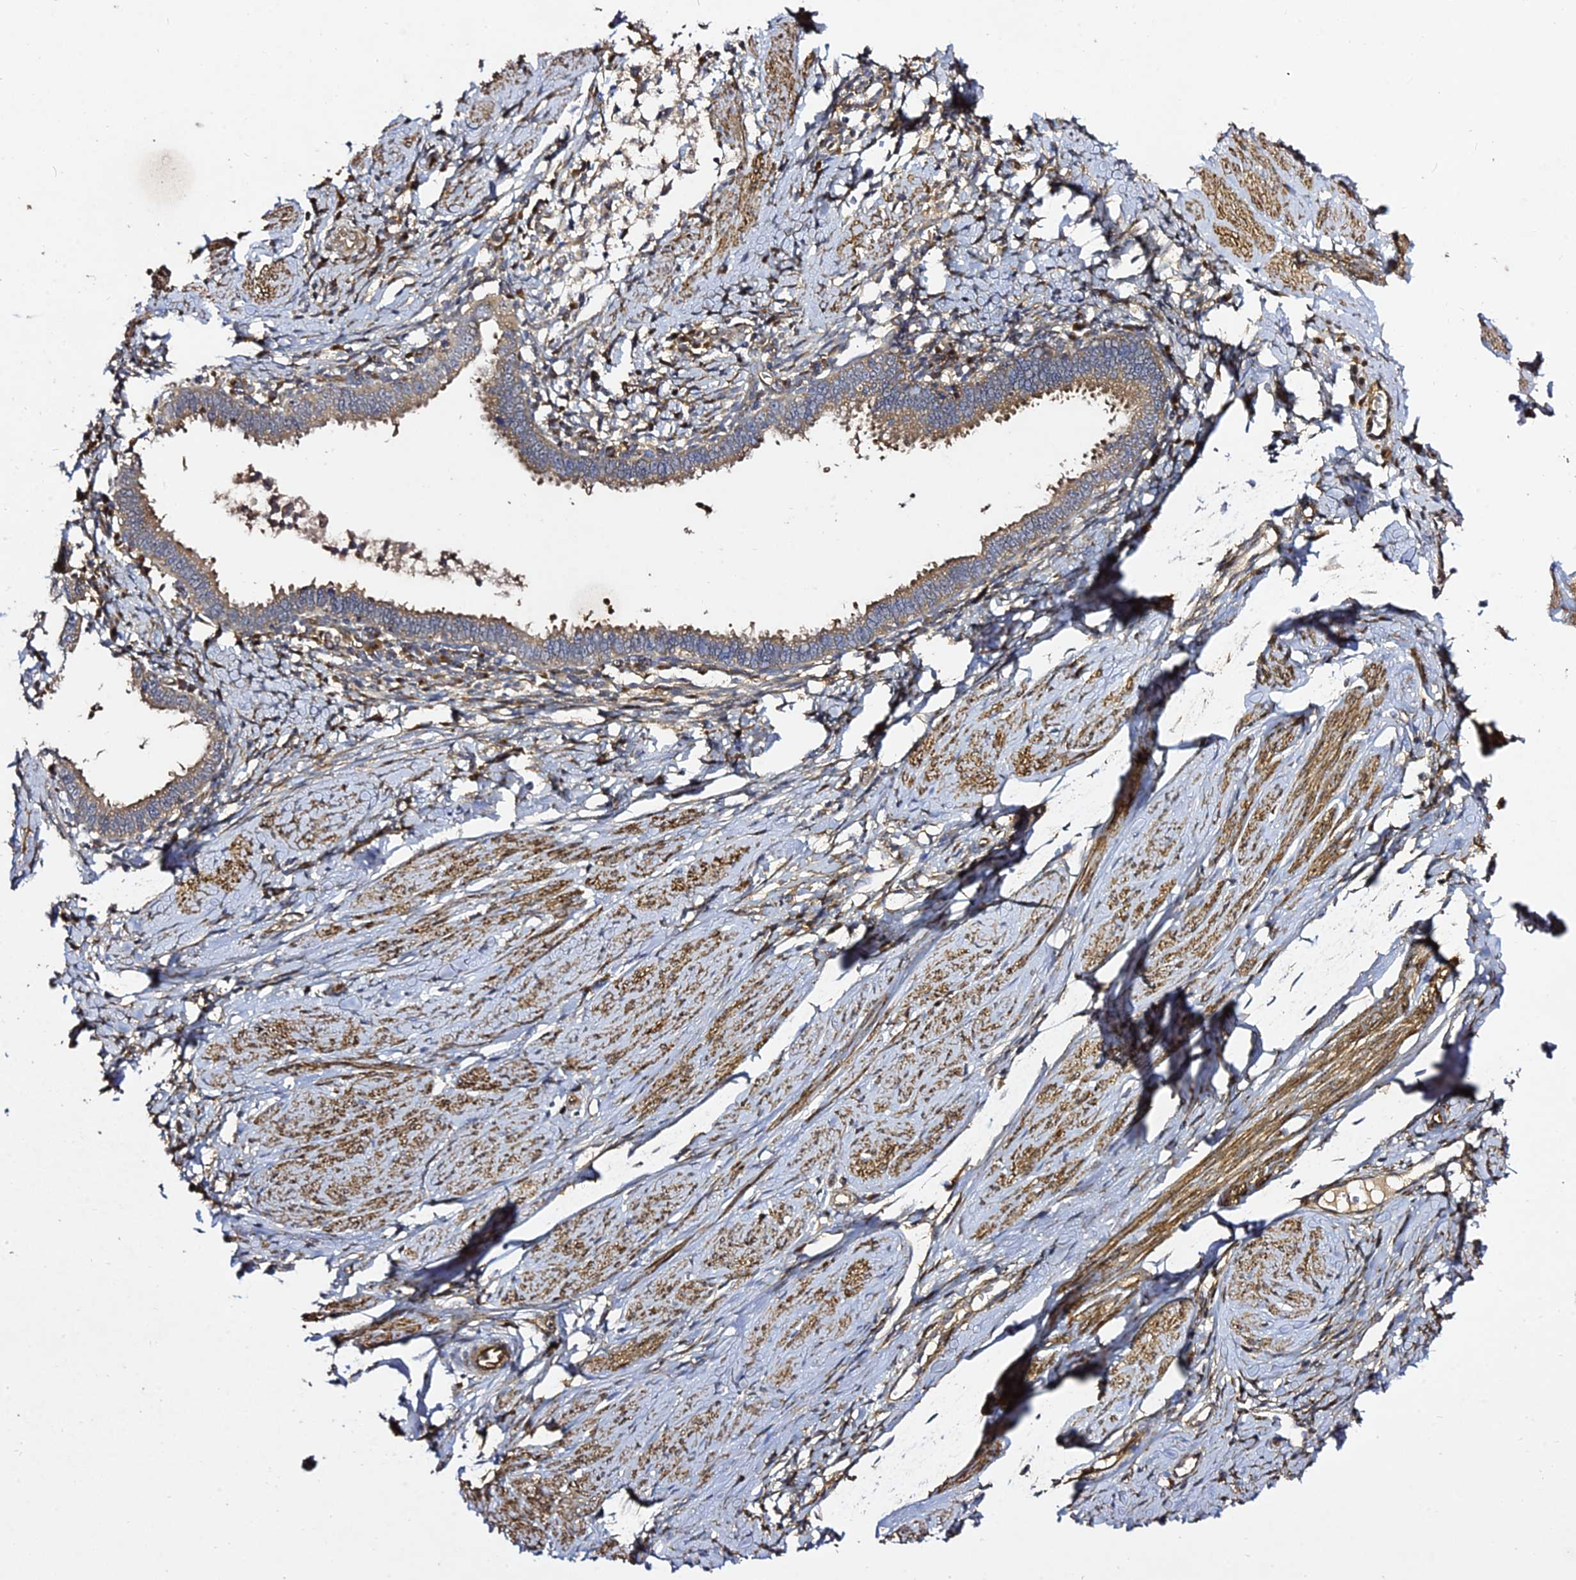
{"staining": {"intensity": "moderate", "quantity": "25%-75%", "location": "cytoplasmic/membranous"}, "tissue": "cervical cancer", "cell_type": "Tumor cells", "image_type": "cancer", "snomed": [{"axis": "morphology", "description": "Adenocarcinoma, NOS"}, {"axis": "topography", "description": "Cervix"}], "caption": "A medium amount of moderate cytoplasmic/membranous expression is seen in about 25%-75% of tumor cells in cervical cancer tissue.", "gene": "GRTP1", "patient": {"sex": "female", "age": 36}}